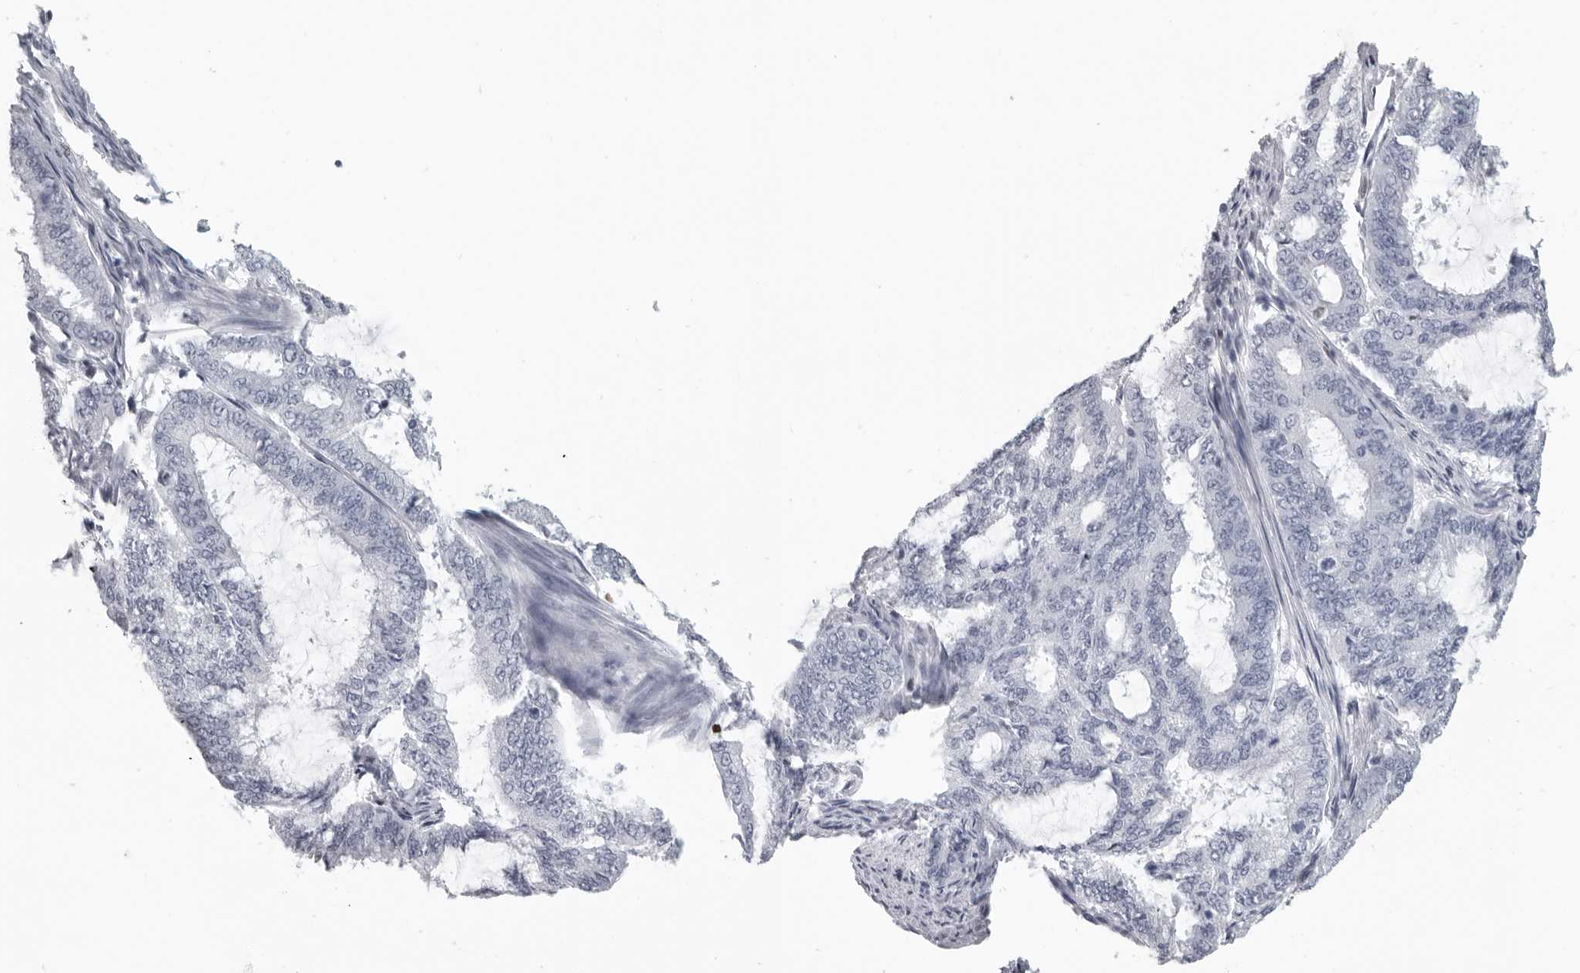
{"staining": {"intensity": "negative", "quantity": "none", "location": "none"}, "tissue": "endometrial cancer", "cell_type": "Tumor cells", "image_type": "cancer", "snomed": [{"axis": "morphology", "description": "Adenocarcinoma, NOS"}, {"axis": "topography", "description": "Endometrium"}], "caption": "Adenocarcinoma (endometrial) stained for a protein using IHC demonstrates no expression tumor cells.", "gene": "SATB2", "patient": {"sex": "female", "age": 49}}